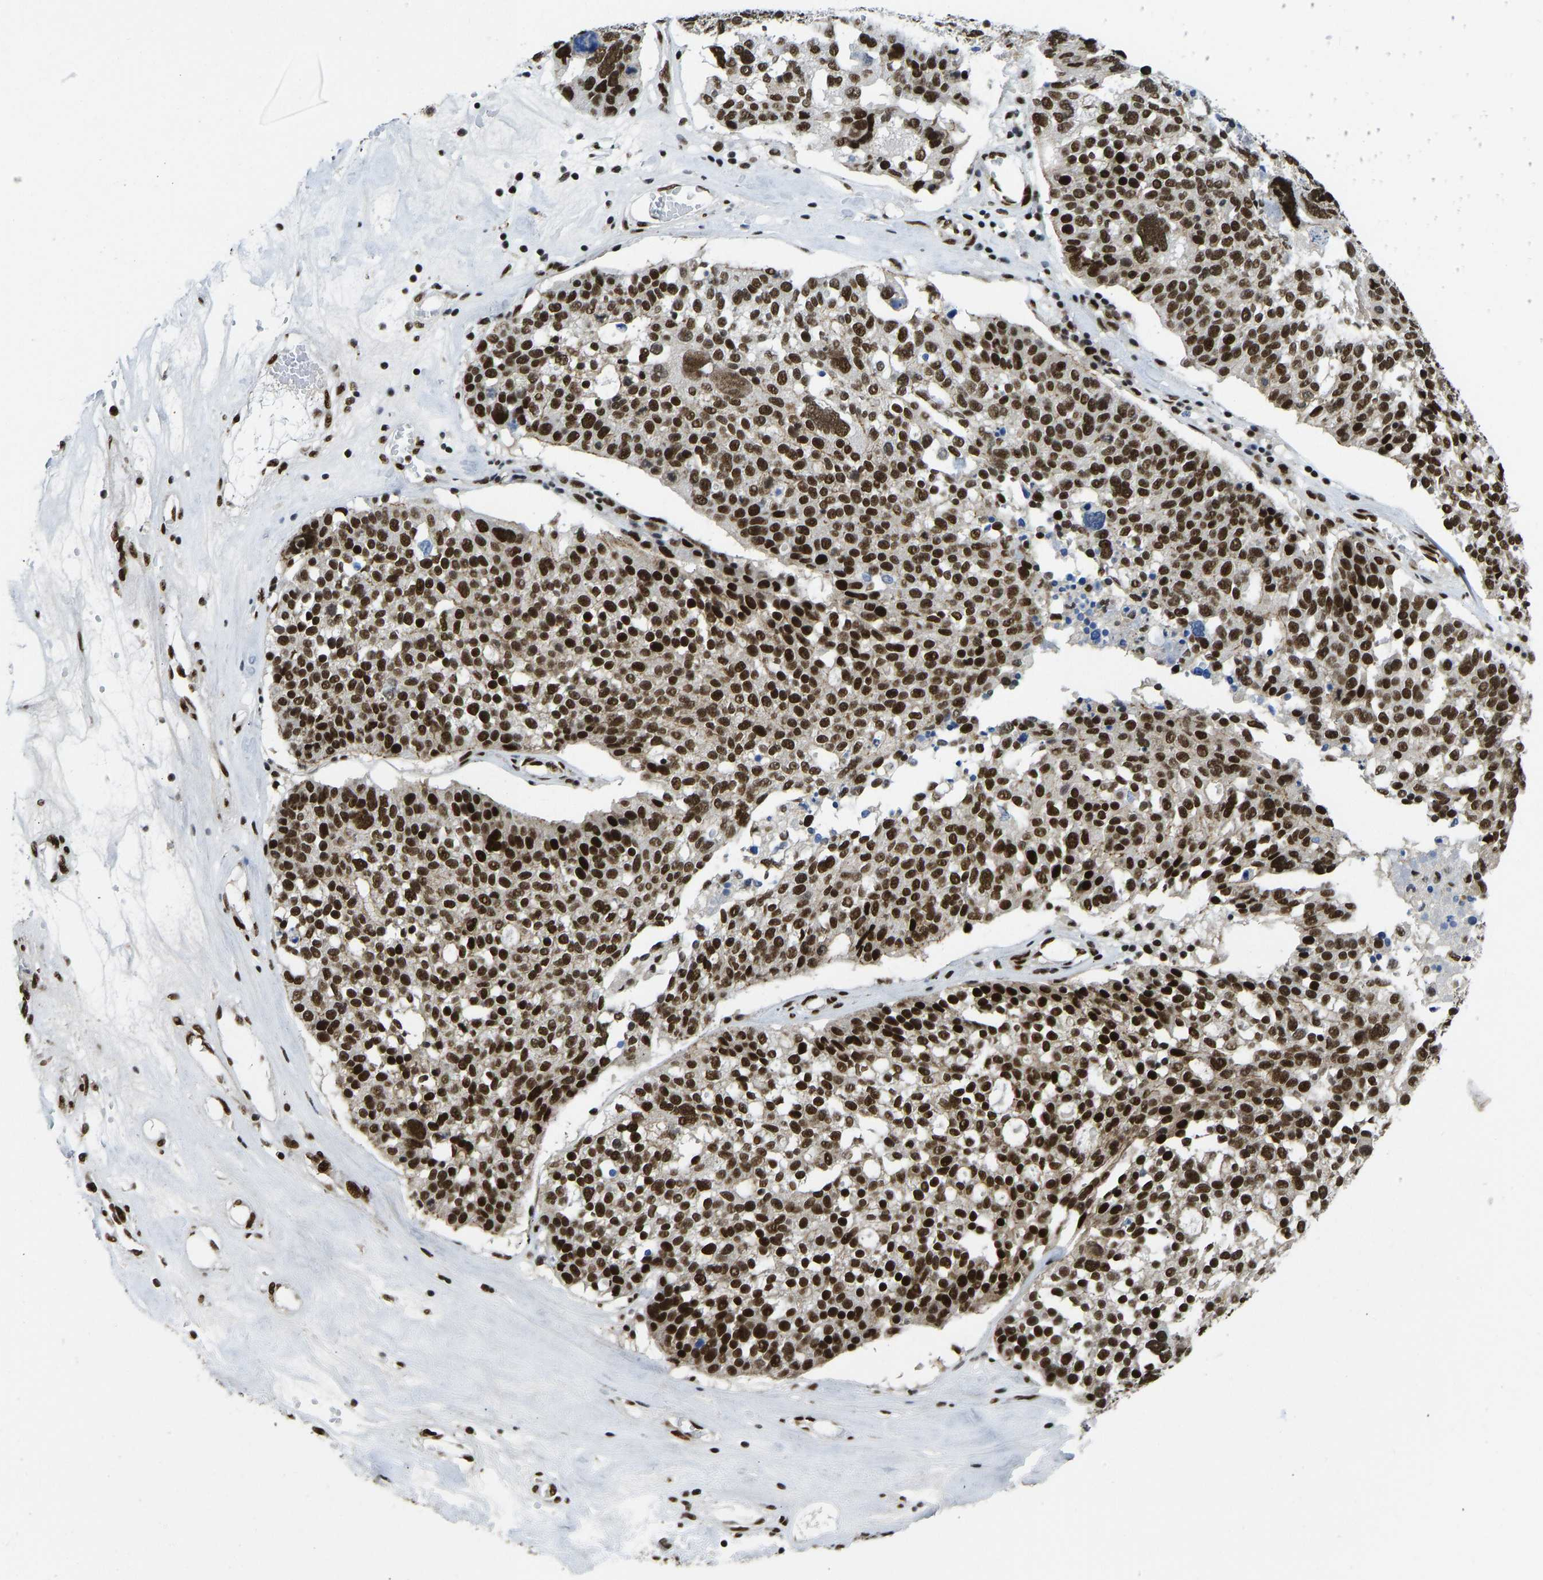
{"staining": {"intensity": "strong", "quantity": ">75%", "location": "nuclear"}, "tissue": "ovarian cancer", "cell_type": "Tumor cells", "image_type": "cancer", "snomed": [{"axis": "morphology", "description": "Cystadenocarcinoma, serous, NOS"}, {"axis": "topography", "description": "Ovary"}], "caption": "Serous cystadenocarcinoma (ovarian) was stained to show a protein in brown. There is high levels of strong nuclear expression in approximately >75% of tumor cells.", "gene": "FOXK1", "patient": {"sex": "female", "age": 59}}